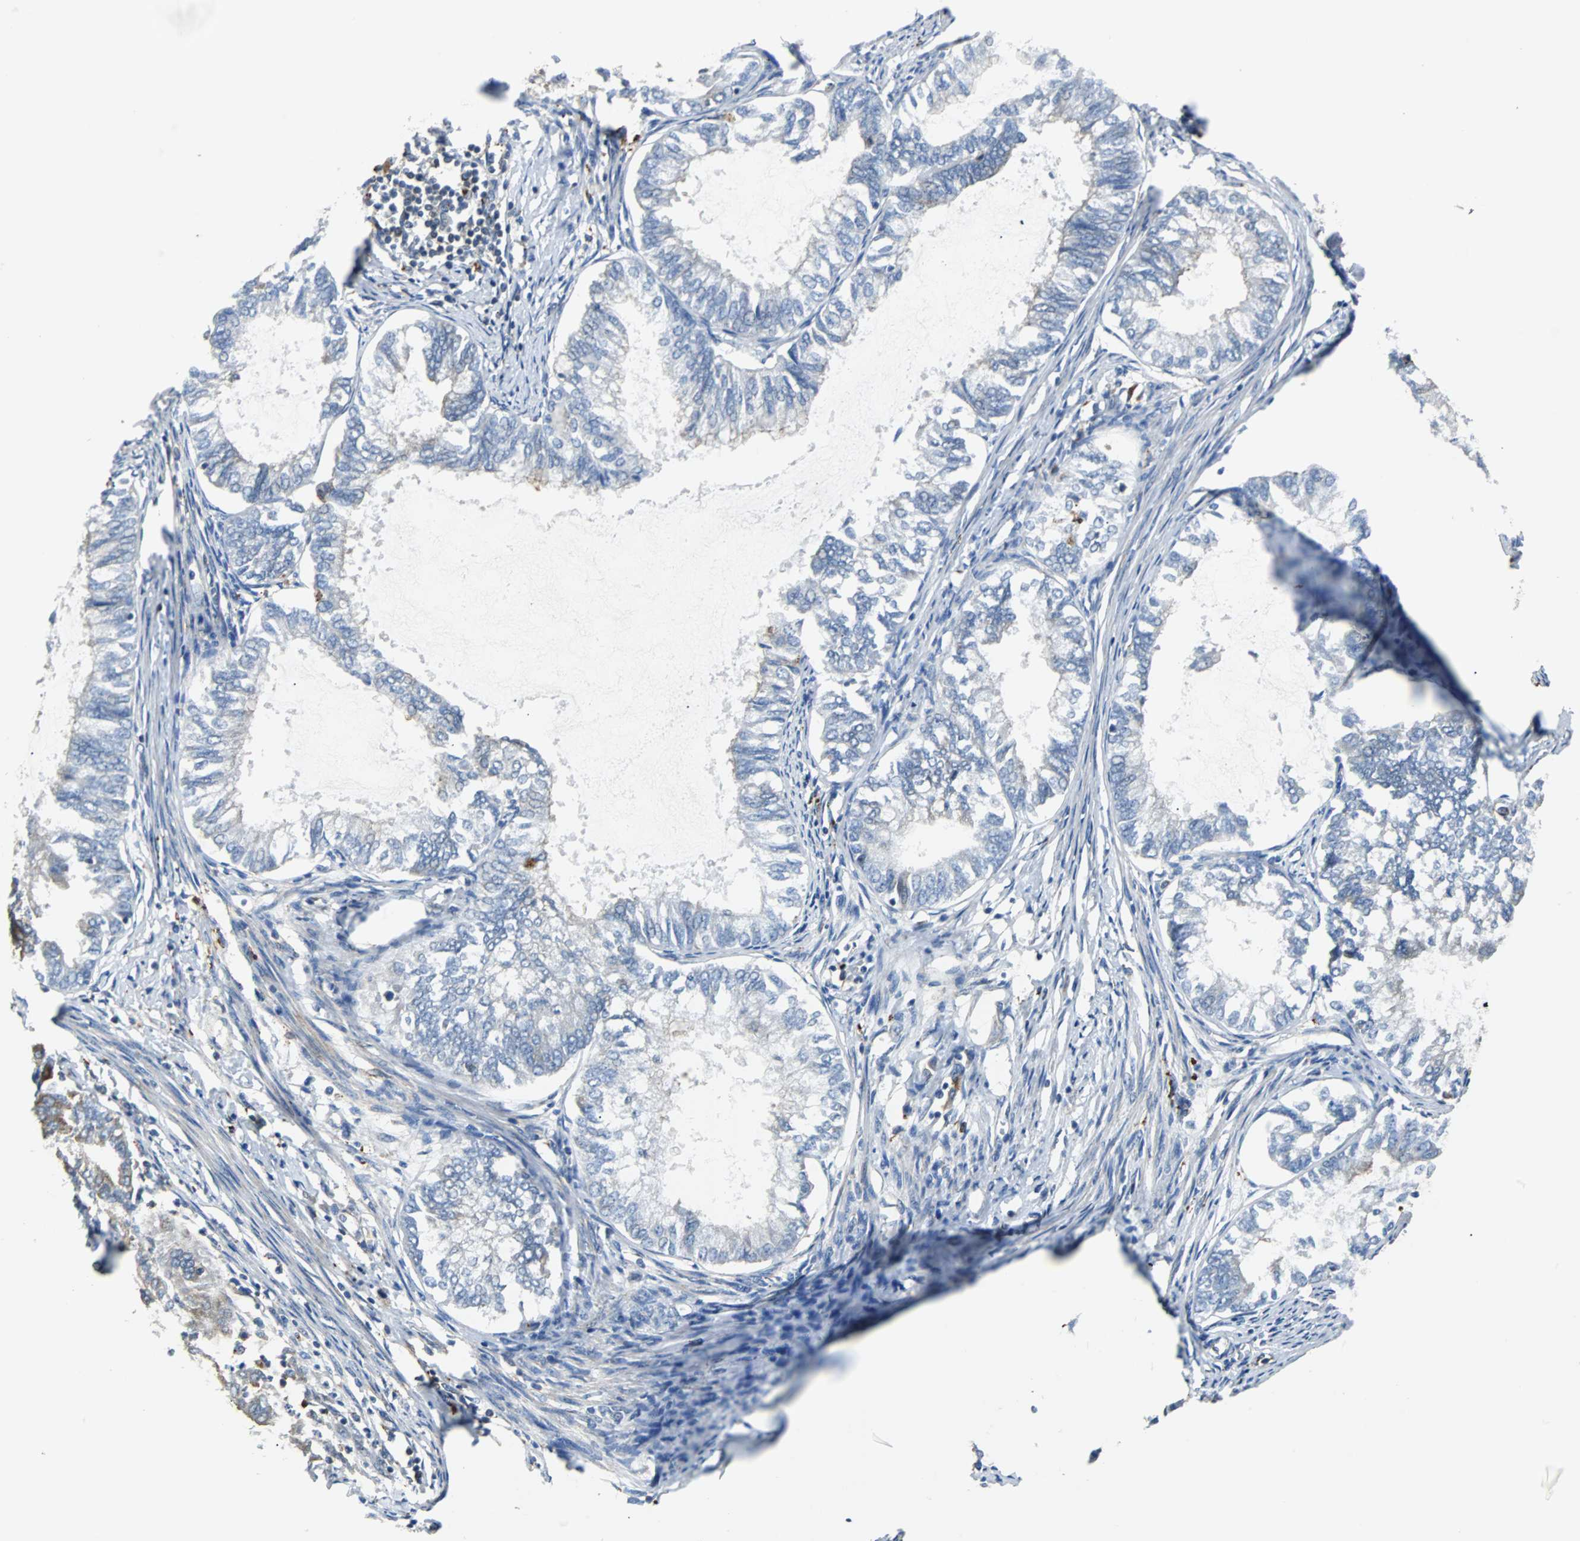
{"staining": {"intensity": "weak", "quantity": "<25%", "location": "cytoplasmic/membranous"}, "tissue": "endometrial cancer", "cell_type": "Tumor cells", "image_type": "cancer", "snomed": [{"axis": "morphology", "description": "Adenocarcinoma, NOS"}, {"axis": "topography", "description": "Endometrium"}], "caption": "Tumor cells show no significant protein staining in endometrial cancer (adenocarcinoma).", "gene": "RELA", "patient": {"sex": "female", "age": 86}}